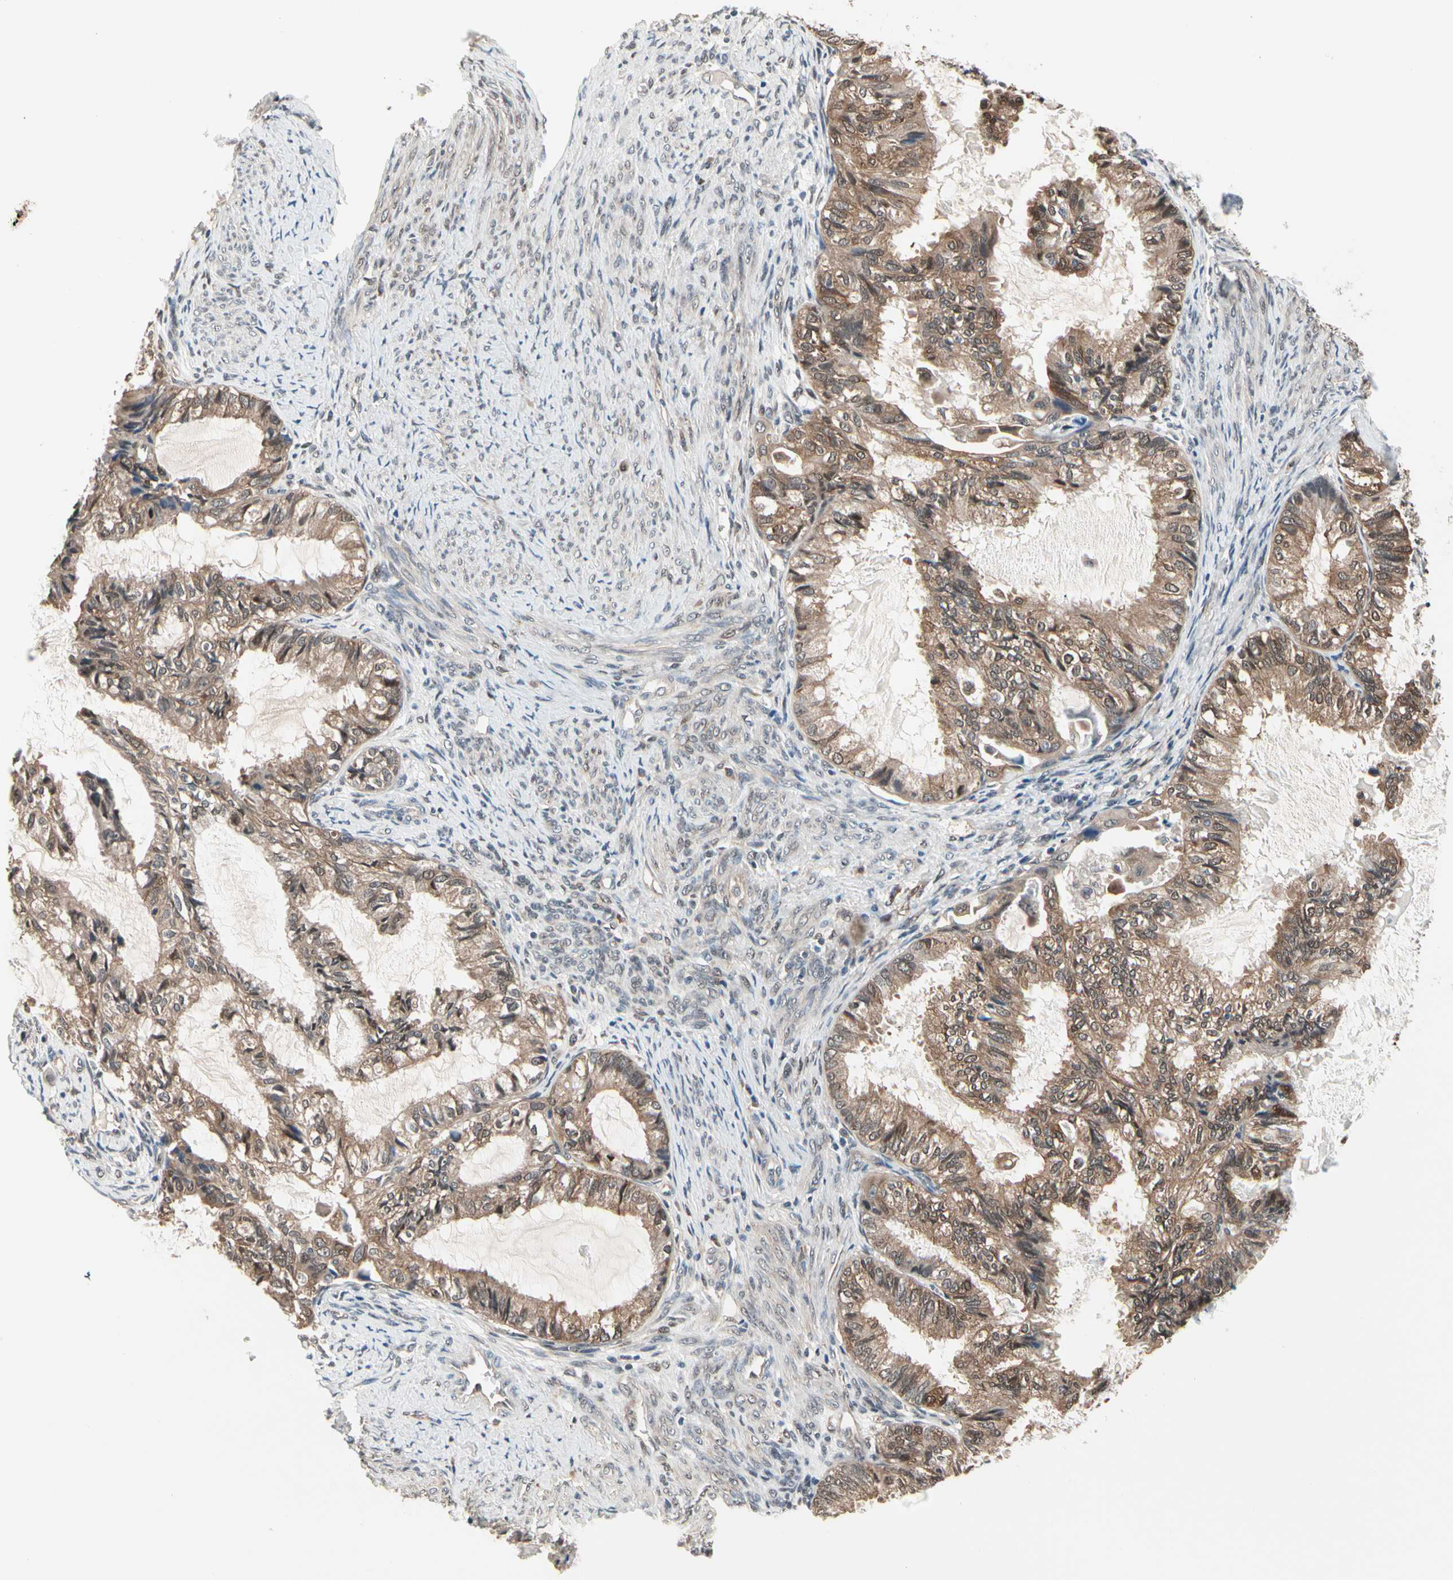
{"staining": {"intensity": "moderate", "quantity": ">75%", "location": "cytoplasmic/membranous"}, "tissue": "cervical cancer", "cell_type": "Tumor cells", "image_type": "cancer", "snomed": [{"axis": "morphology", "description": "Normal tissue, NOS"}, {"axis": "morphology", "description": "Adenocarcinoma, NOS"}, {"axis": "topography", "description": "Cervix"}, {"axis": "topography", "description": "Endometrium"}], "caption": "Immunohistochemistry (IHC) (DAB) staining of cervical adenocarcinoma reveals moderate cytoplasmic/membranous protein expression in about >75% of tumor cells.", "gene": "PRDX6", "patient": {"sex": "female", "age": 86}}